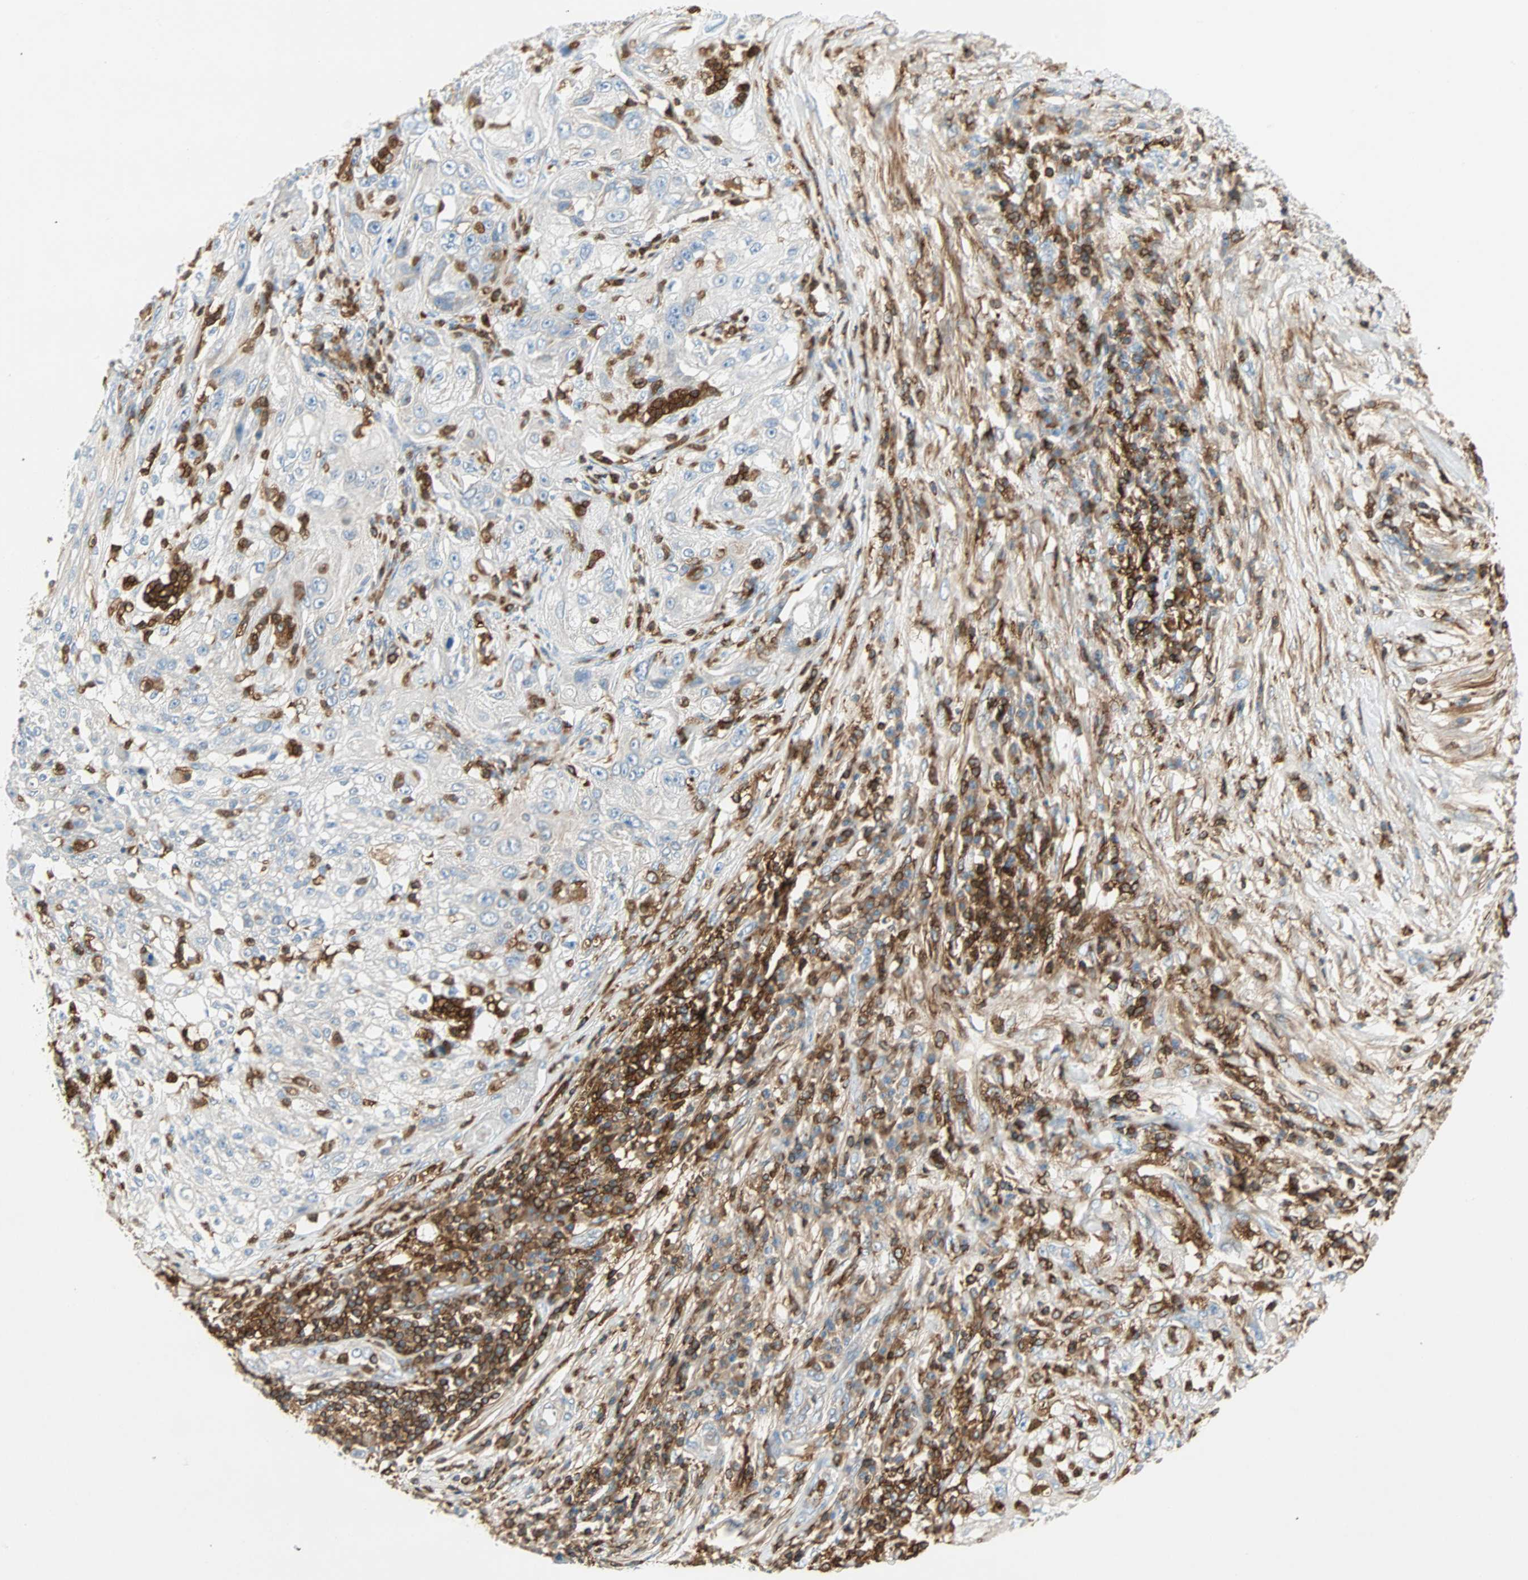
{"staining": {"intensity": "negative", "quantity": "none", "location": "none"}, "tissue": "lung cancer", "cell_type": "Tumor cells", "image_type": "cancer", "snomed": [{"axis": "morphology", "description": "Inflammation, NOS"}, {"axis": "morphology", "description": "Squamous cell carcinoma, NOS"}, {"axis": "topography", "description": "Lymph node"}, {"axis": "topography", "description": "Soft tissue"}, {"axis": "topography", "description": "Lung"}], "caption": "Immunohistochemistry micrograph of lung cancer stained for a protein (brown), which exhibits no staining in tumor cells.", "gene": "FMNL1", "patient": {"sex": "male", "age": 66}}